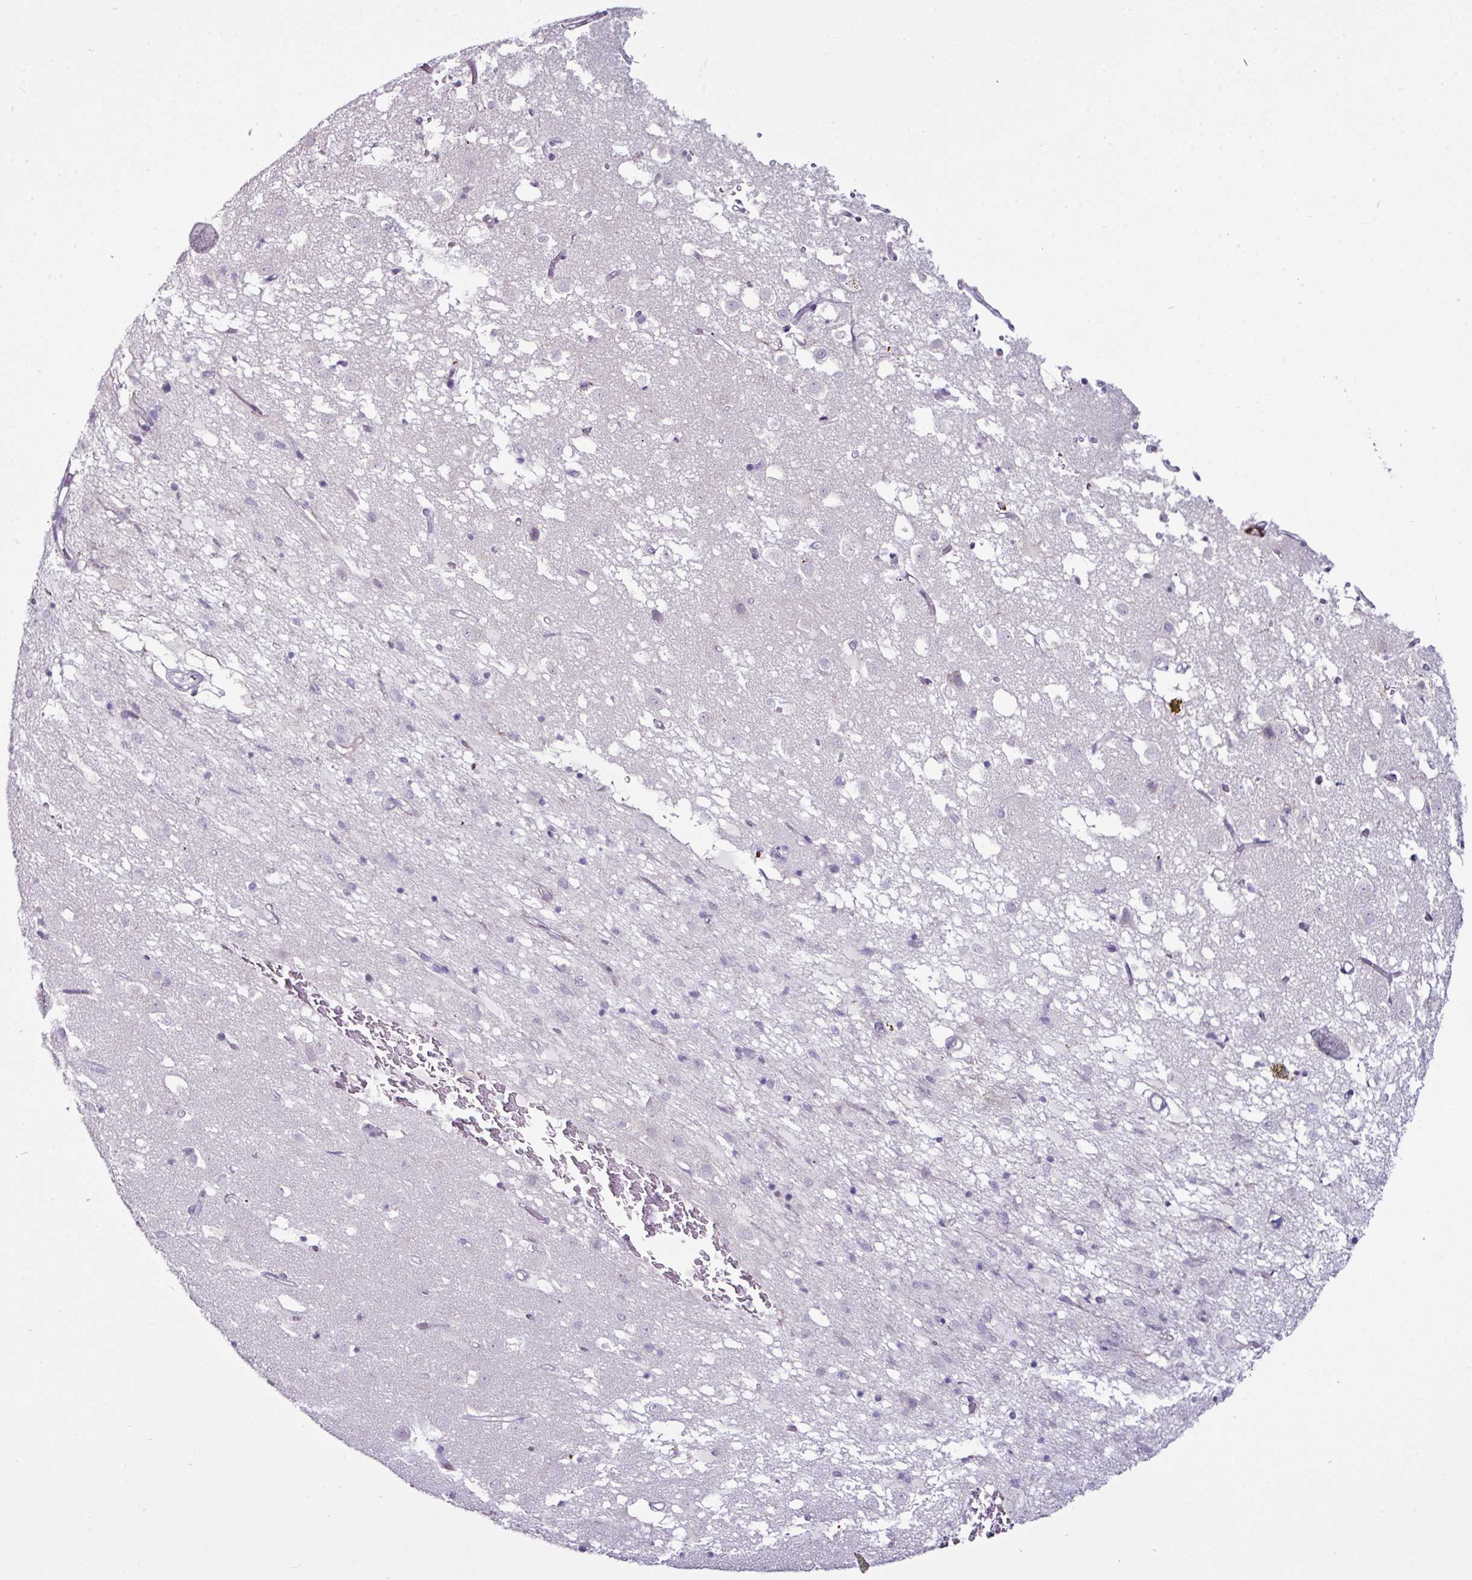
{"staining": {"intensity": "negative", "quantity": "none", "location": "none"}, "tissue": "caudate", "cell_type": "Glial cells", "image_type": "normal", "snomed": [{"axis": "morphology", "description": "Normal tissue, NOS"}, {"axis": "topography", "description": "Lateral ventricle wall"}], "caption": "This micrograph is of benign caudate stained with immunohistochemistry to label a protein in brown with the nuclei are counter-stained blue. There is no expression in glial cells. Brightfield microscopy of IHC stained with DAB (brown) and hematoxylin (blue), captured at high magnification.", "gene": "GLP2R", "patient": {"sex": "male", "age": 58}}